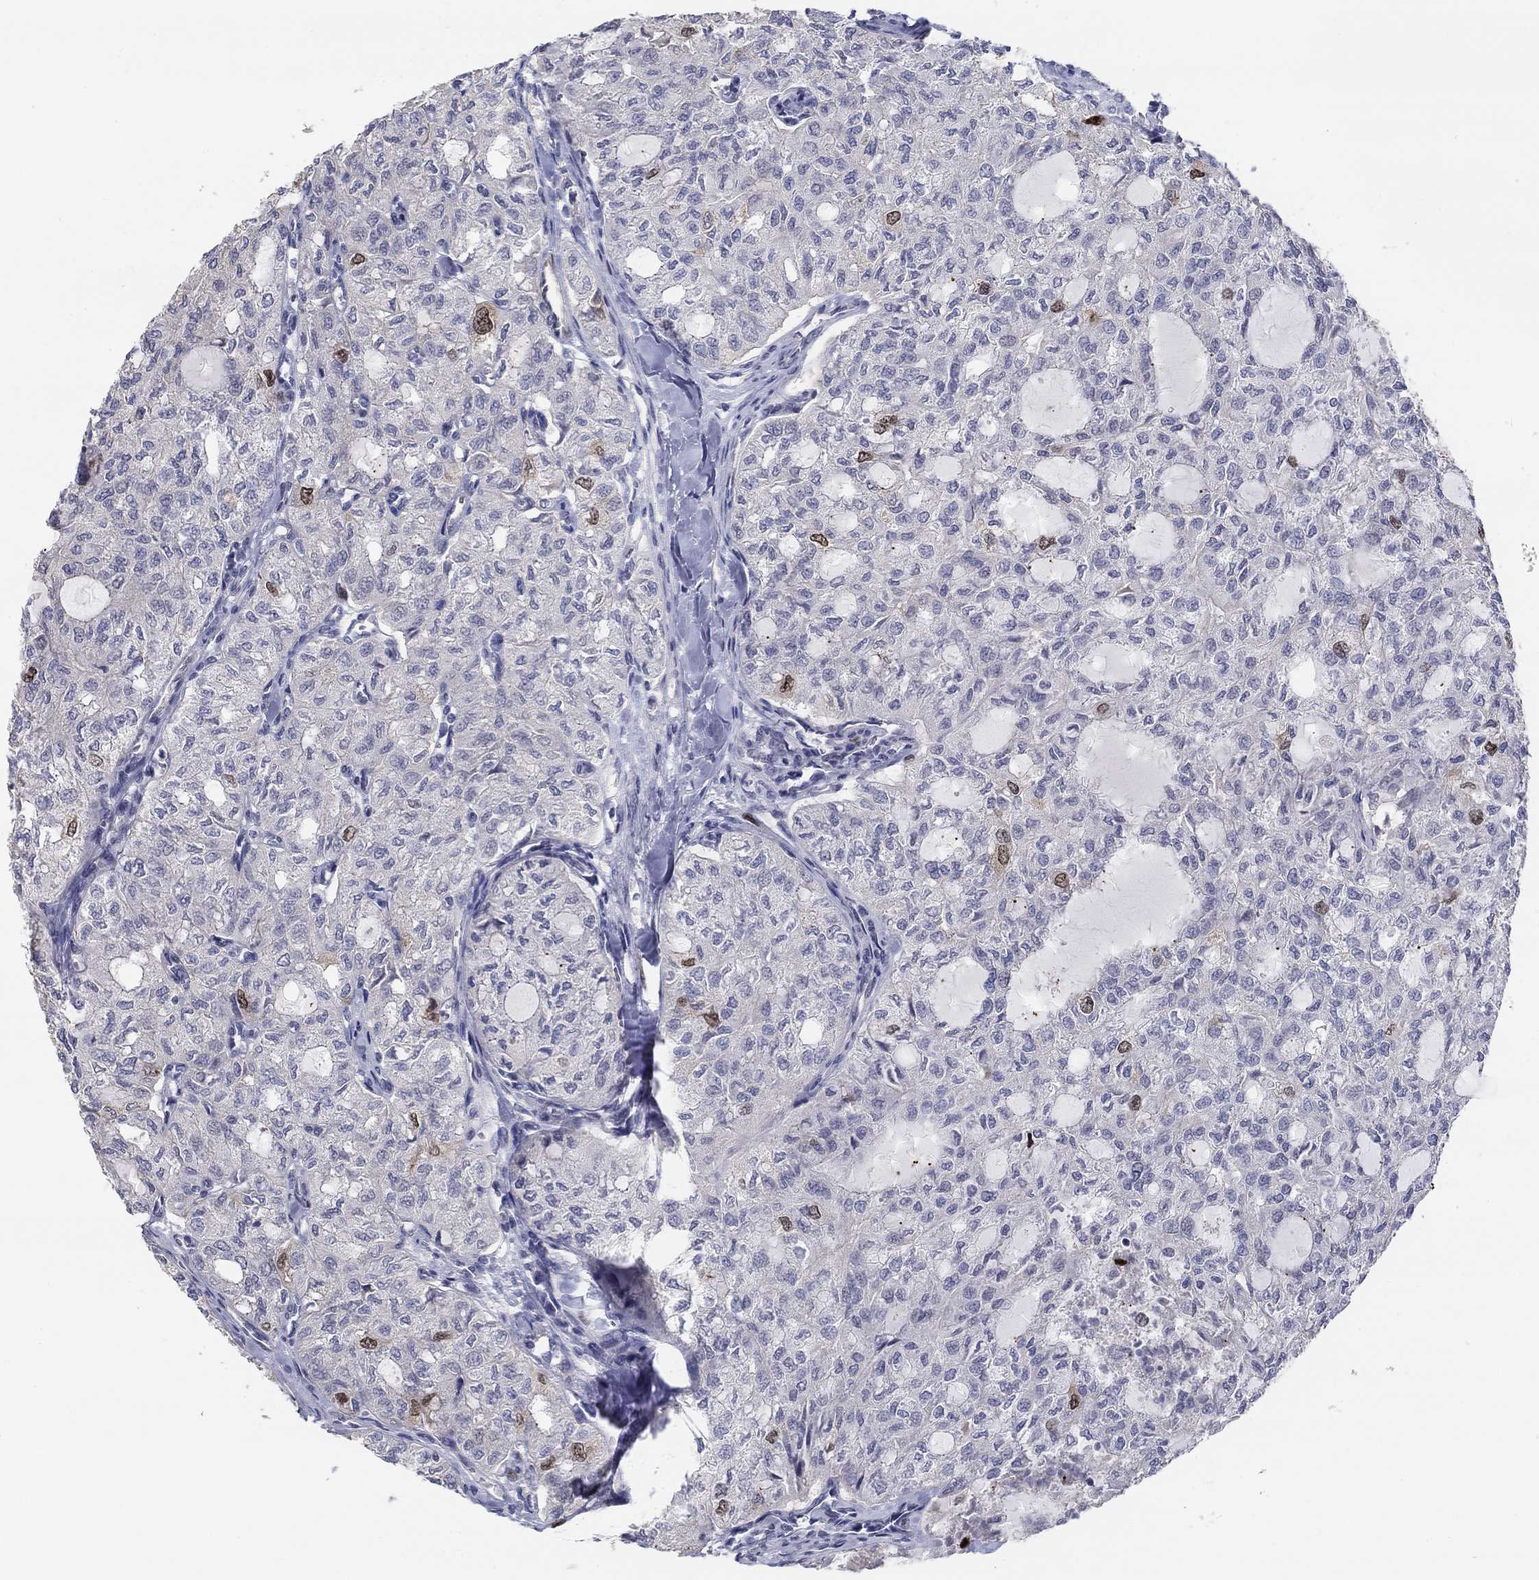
{"staining": {"intensity": "moderate", "quantity": "<25%", "location": "cytoplasmic/membranous,nuclear"}, "tissue": "thyroid cancer", "cell_type": "Tumor cells", "image_type": "cancer", "snomed": [{"axis": "morphology", "description": "Follicular adenoma carcinoma, NOS"}, {"axis": "topography", "description": "Thyroid gland"}], "caption": "IHC (DAB (3,3'-diaminobenzidine)) staining of follicular adenoma carcinoma (thyroid) exhibits moderate cytoplasmic/membranous and nuclear protein expression in approximately <25% of tumor cells.", "gene": "PRC1", "patient": {"sex": "male", "age": 75}}